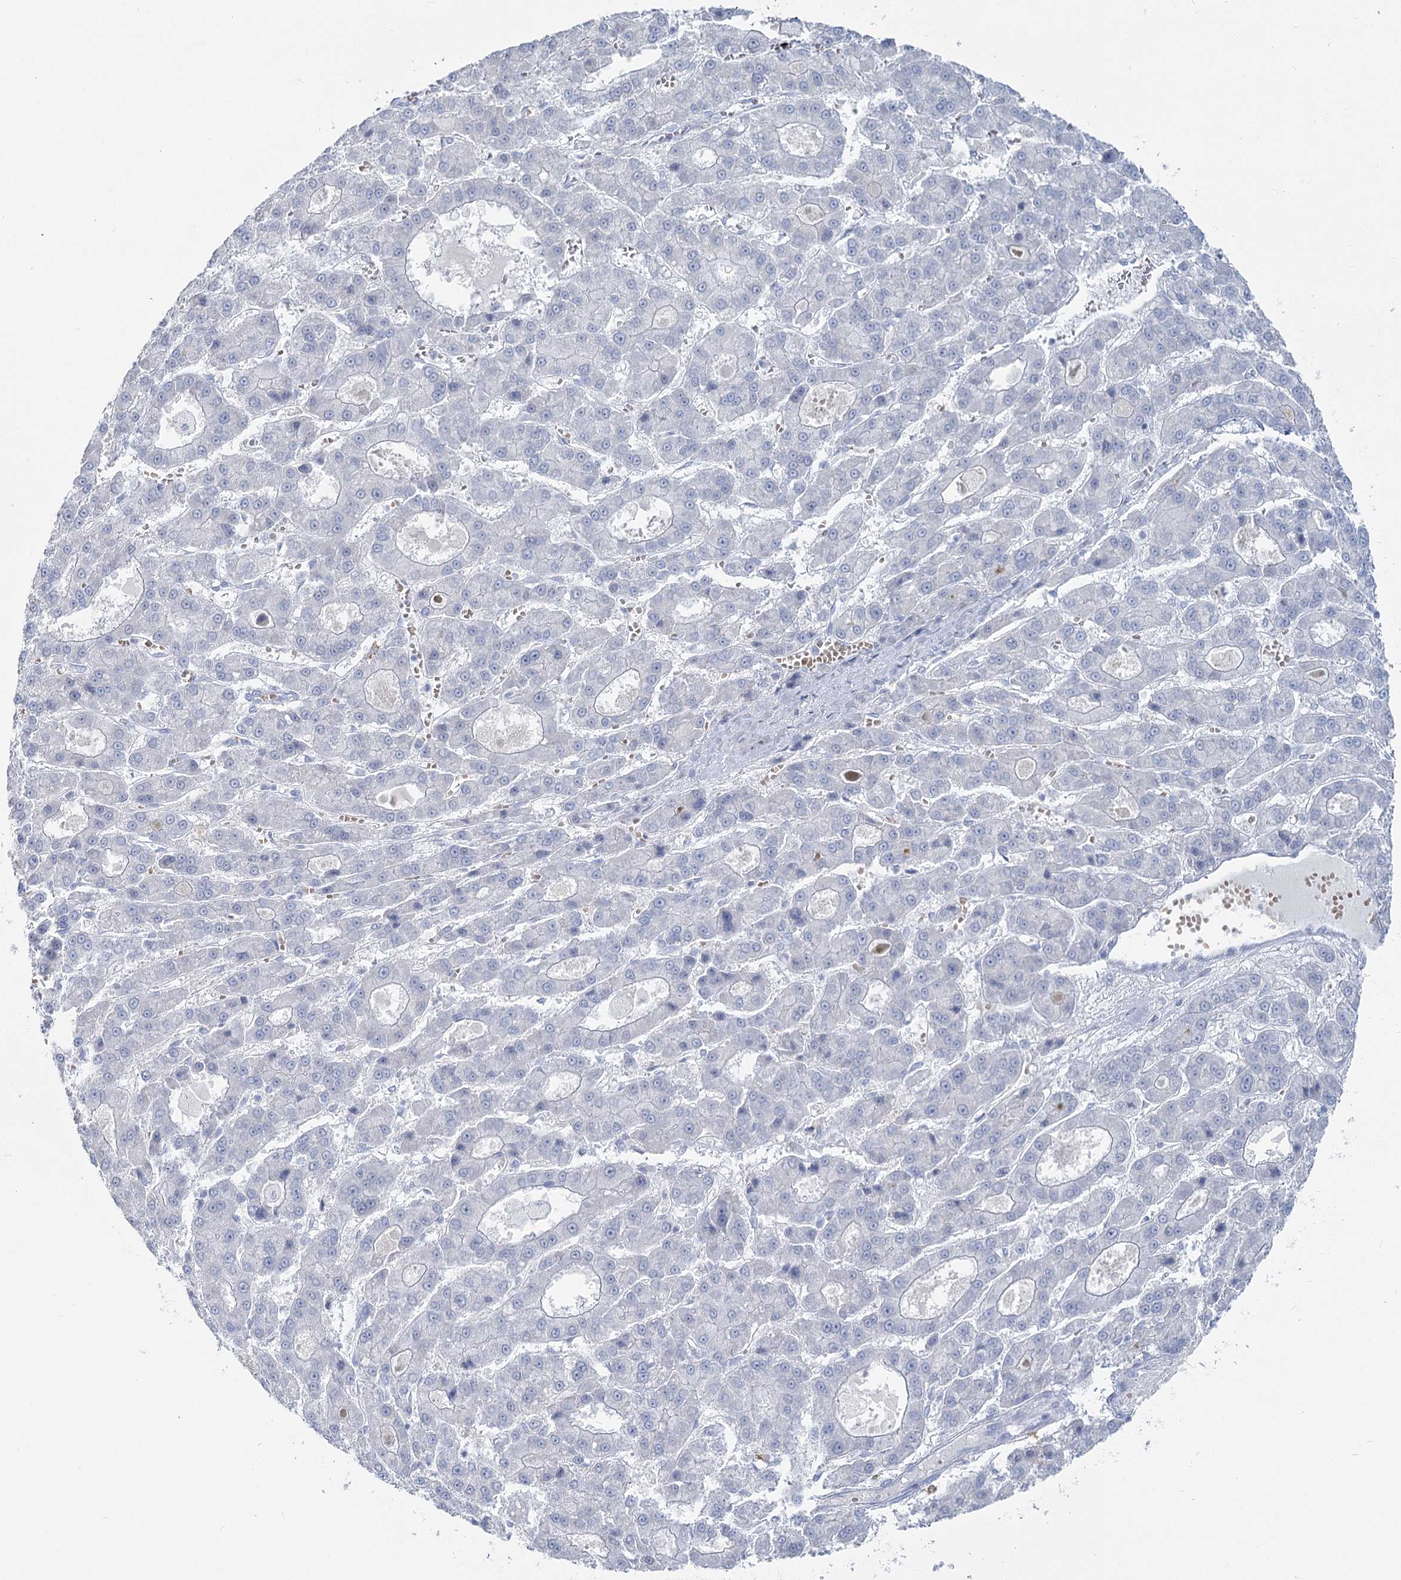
{"staining": {"intensity": "negative", "quantity": "none", "location": "none"}, "tissue": "liver cancer", "cell_type": "Tumor cells", "image_type": "cancer", "snomed": [{"axis": "morphology", "description": "Carcinoma, Hepatocellular, NOS"}, {"axis": "topography", "description": "Liver"}], "caption": "Liver cancer was stained to show a protein in brown. There is no significant positivity in tumor cells.", "gene": "IFIT5", "patient": {"sex": "male", "age": 70}}